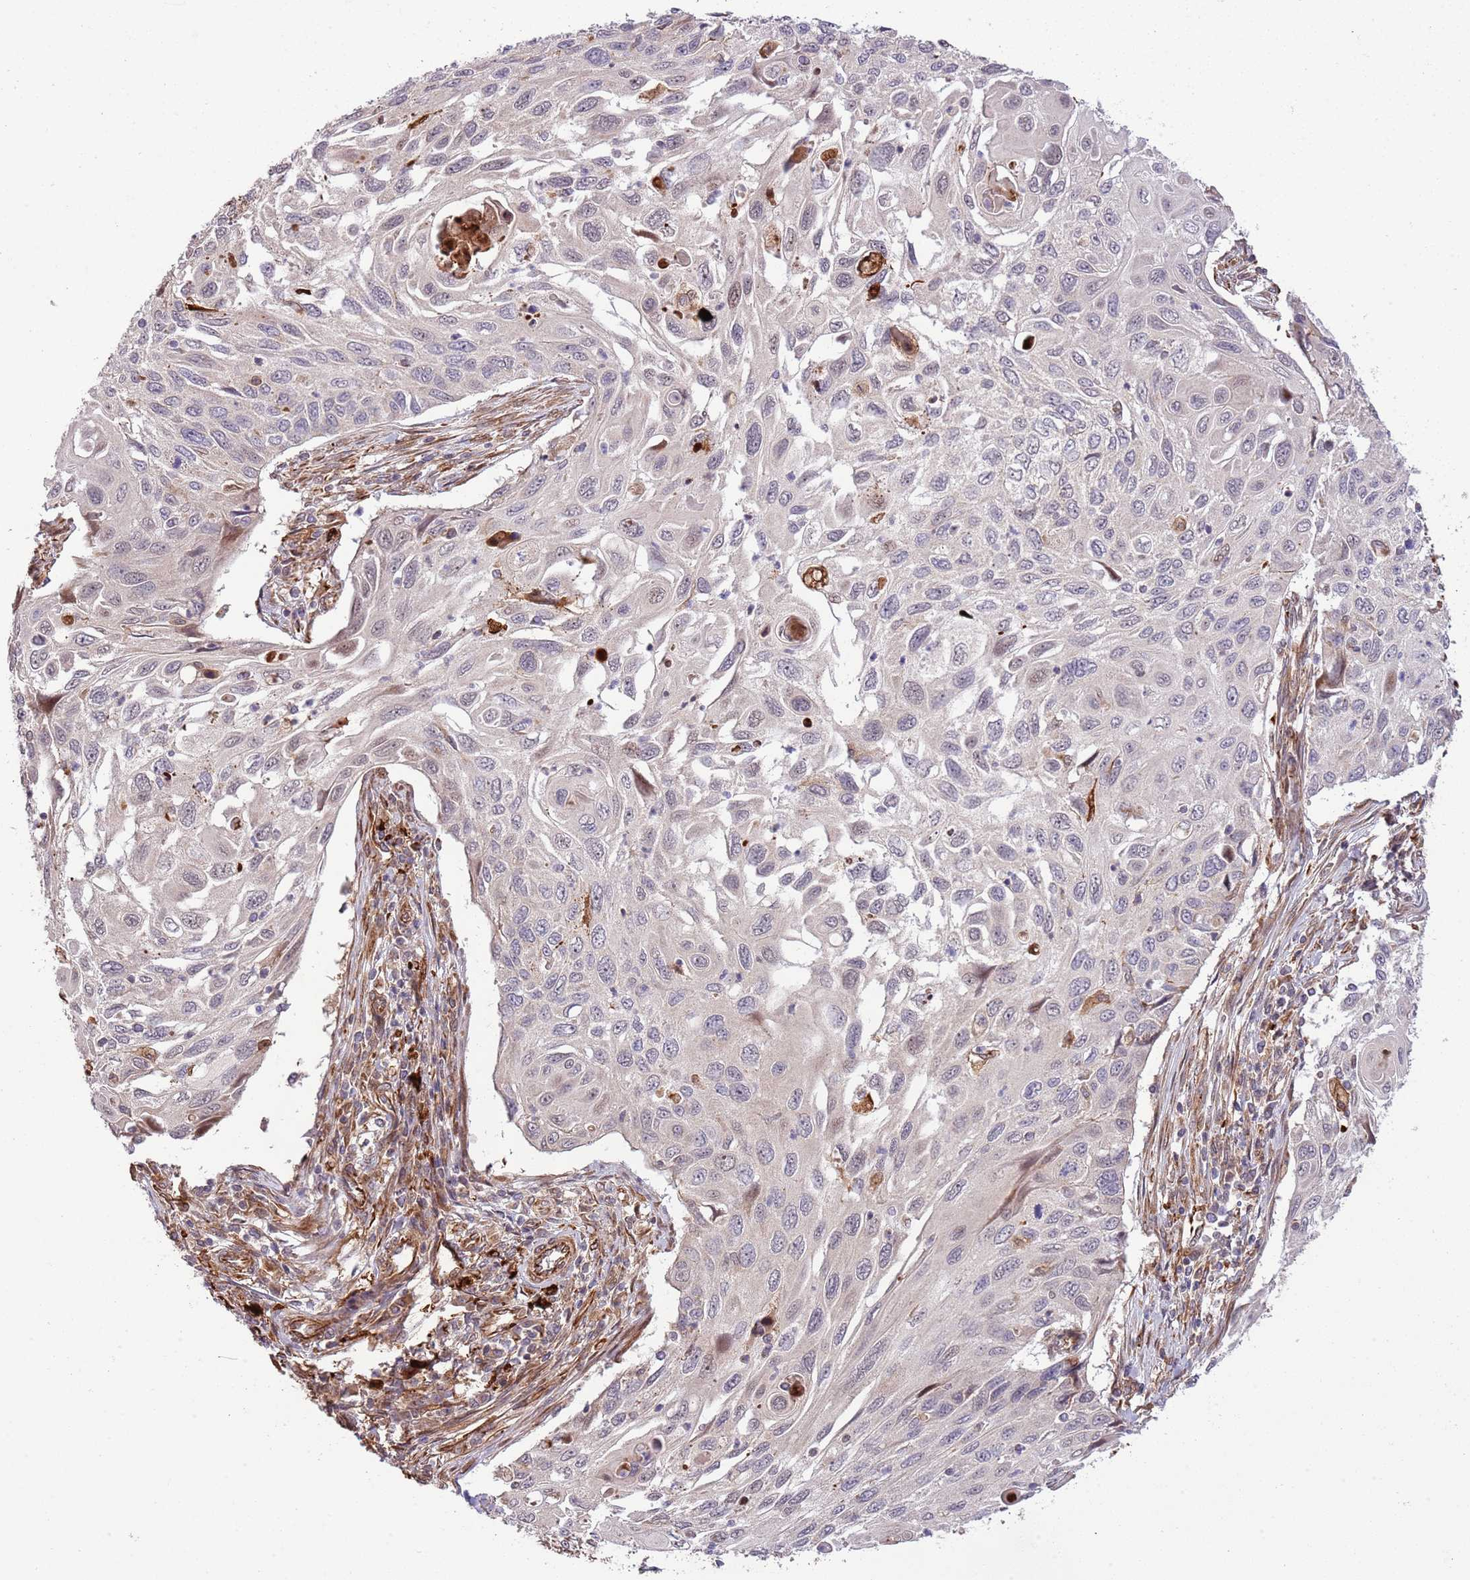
{"staining": {"intensity": "negative", "quantity": "none", "location": "none"}, "tissue": "cervical cancer", "cell_type": "Tumor cells", "image_type": "cancer", "snomed": [{"axis": "morphology", "description": "Squamous cell carcinoma, NOS"}, {"axis": "topography", "description": "Cervix"}], "caption": "An image of human cervical cancer is negative for staining in tumor cells.", "gene": "NEK3", "patient": {"sex": "female", "age": 70}}